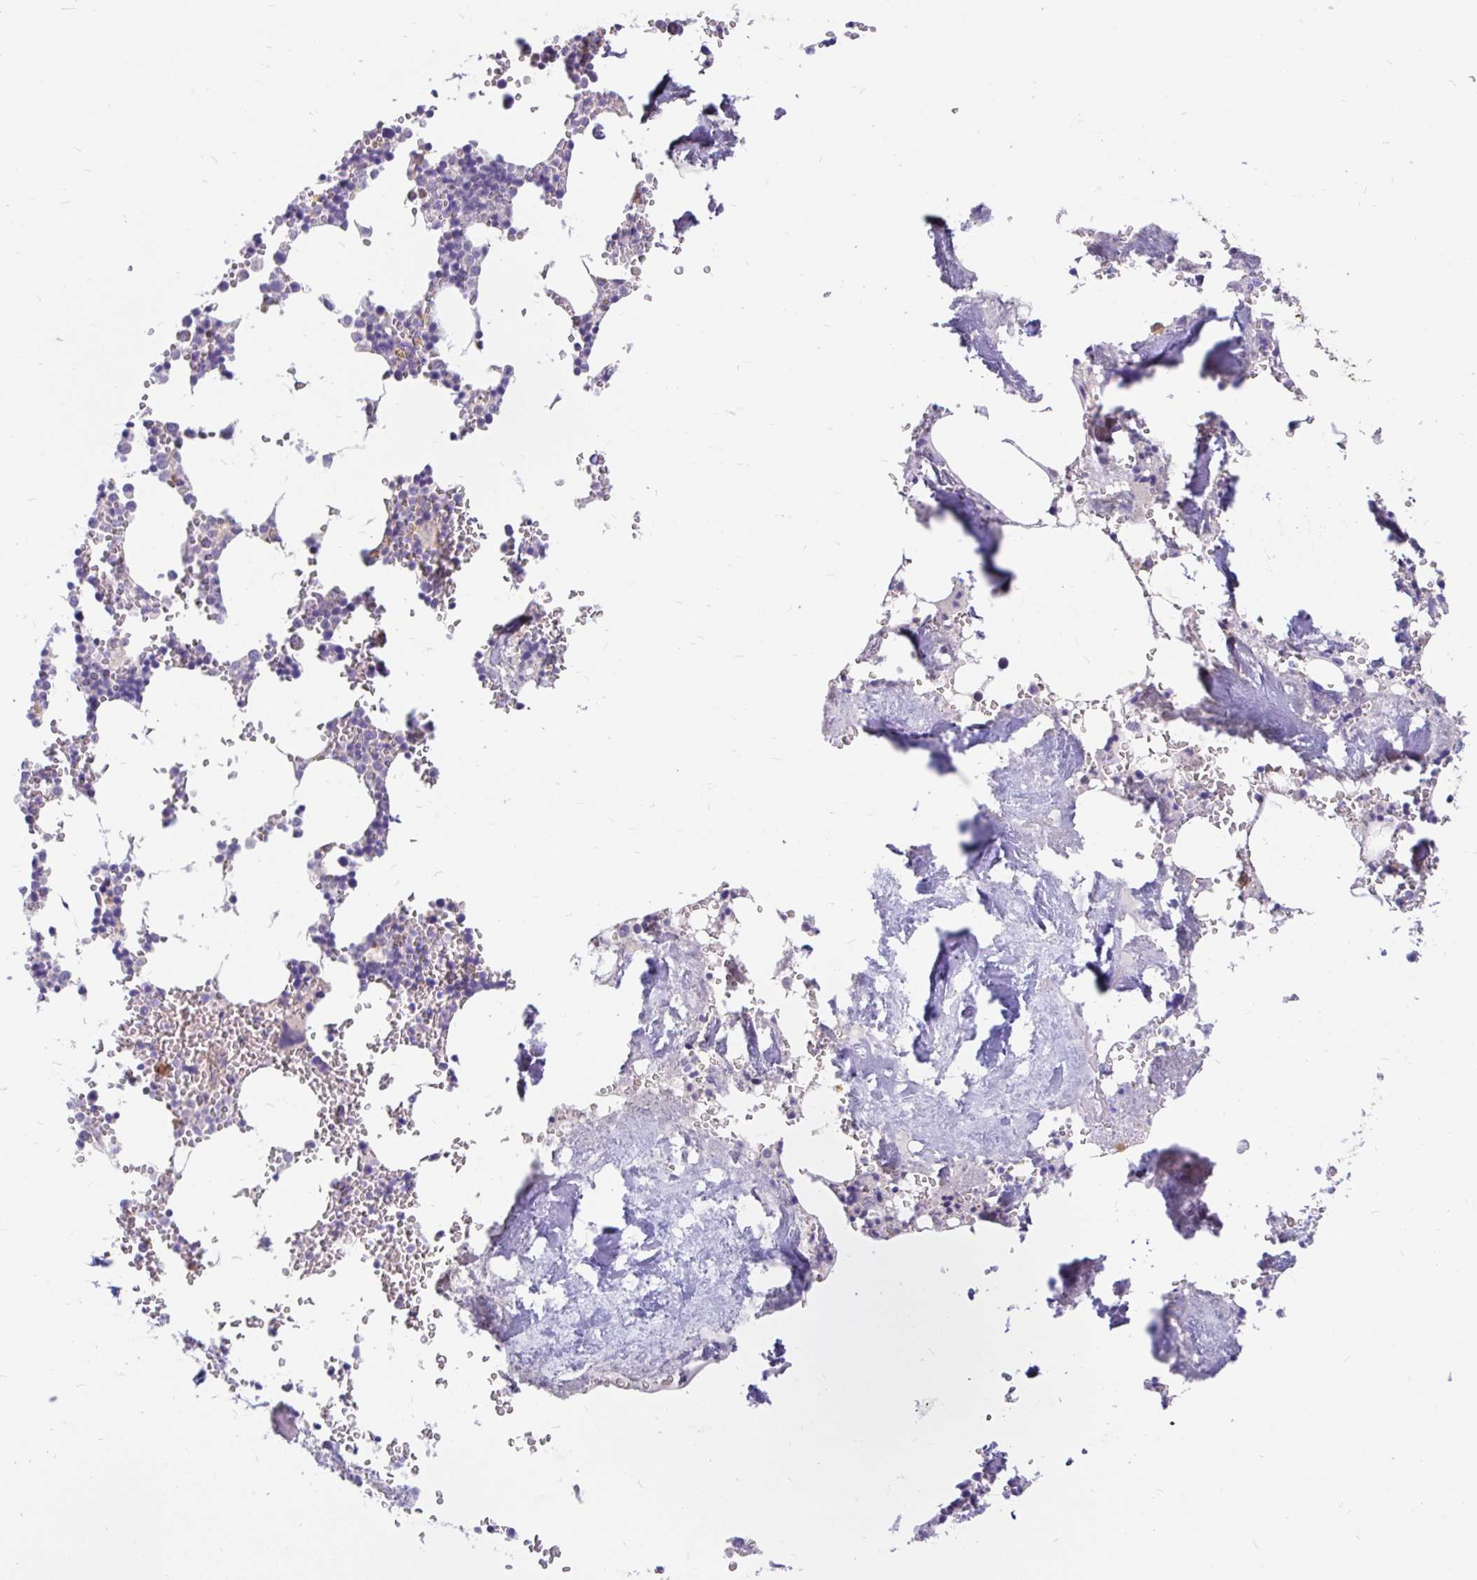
{"staining": {"intensity": "moderate", "quantity": "<25%", "location": "cytoplasmic/membranous"}, "tissue": "bone marrow", "cell_type": "Hematopoietic cells", "image_type": "normal", "snomed": [{"axis": "morphology", "description": "Normal tissue, NOS"}, {"axis": "topography", "description": "Bone marrow"}], "caption": "The image displays staining of unremarkable bone marrow, revealing moderate cytoplasmic/membranous protein positivity (brown color) within hematopoietic cells.", "gene": "LRRC26", "patient": {"sex": "male", "age": 54}}